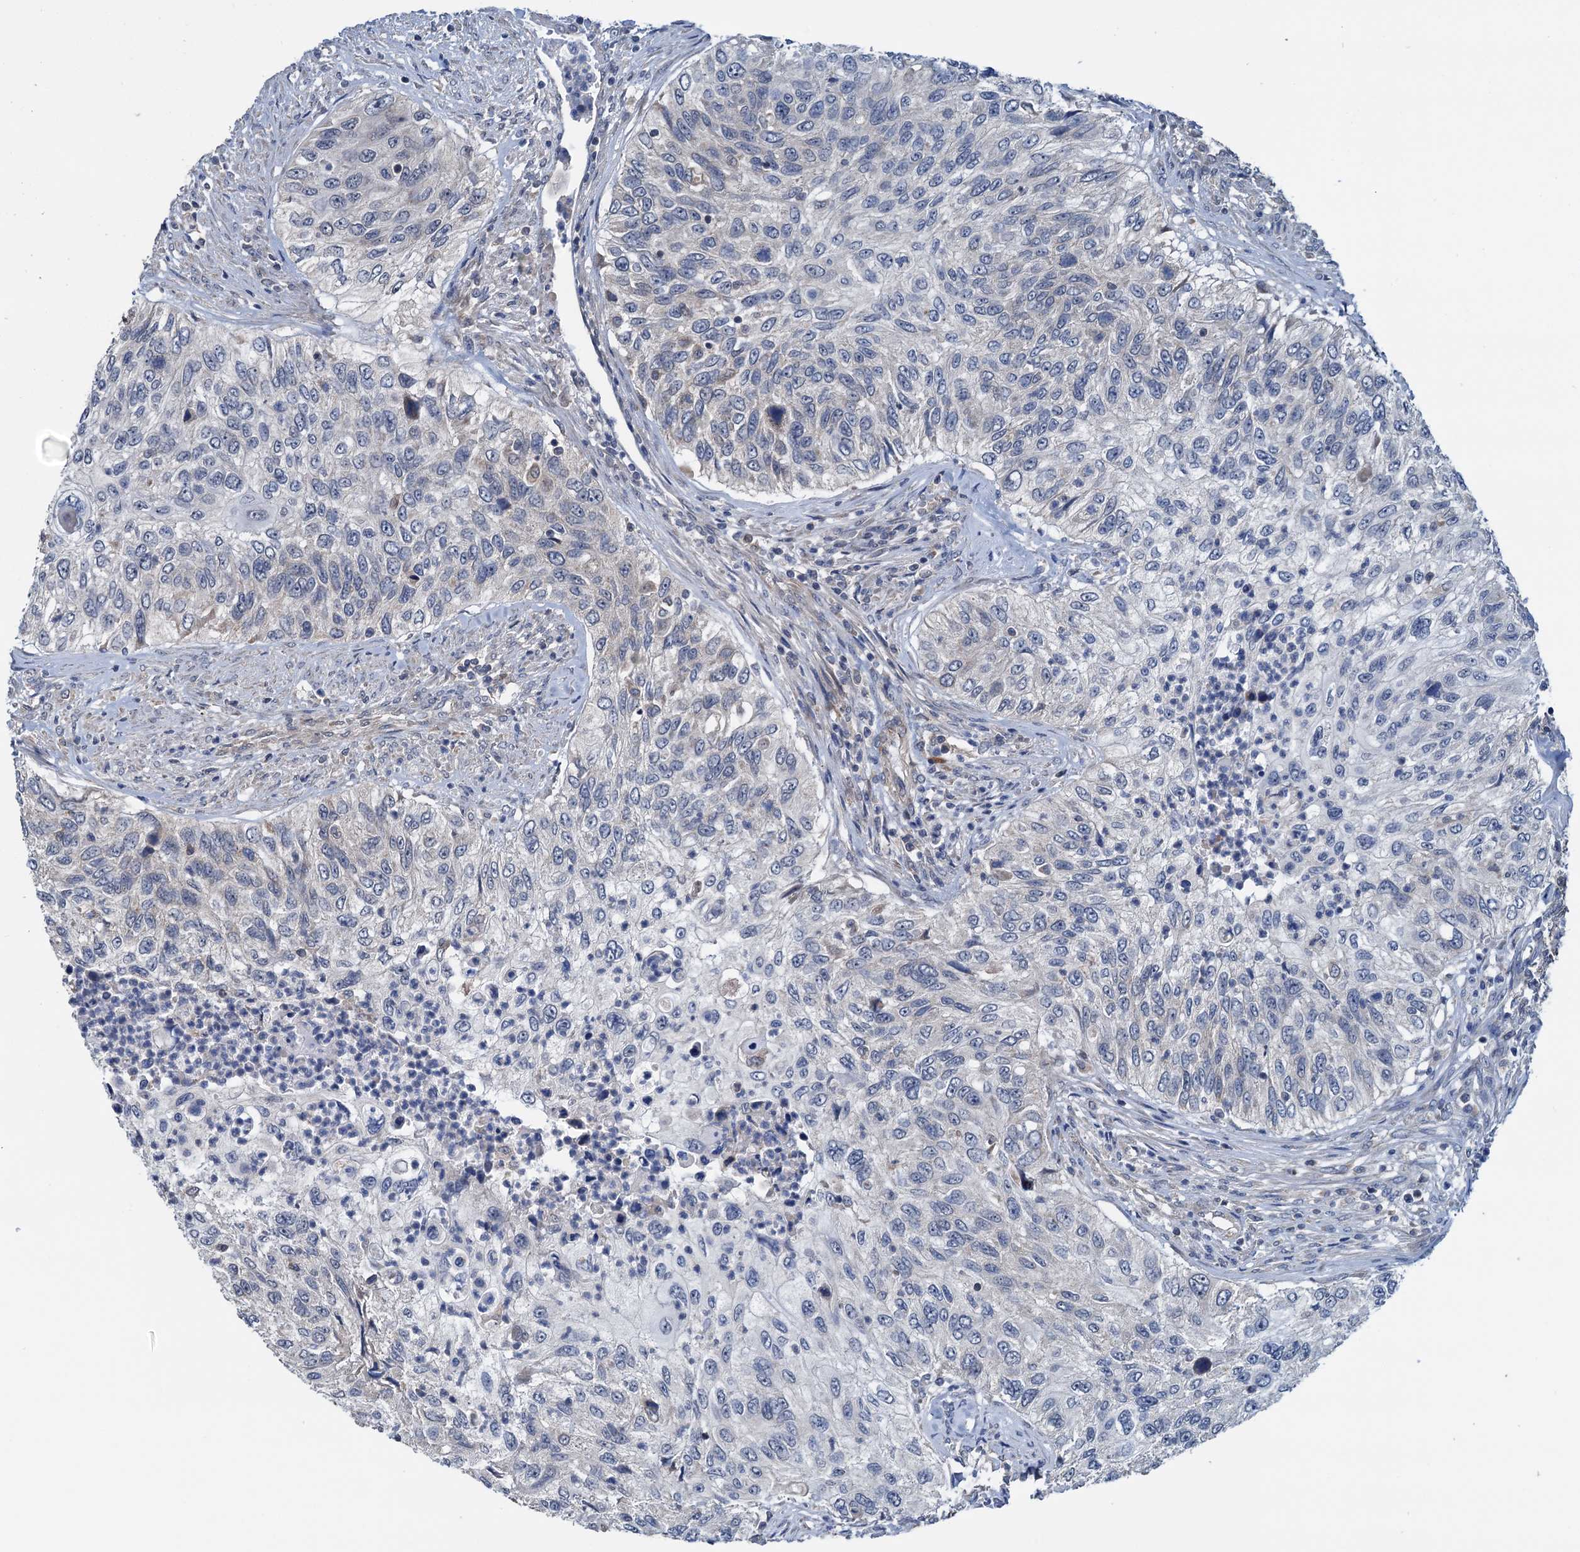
{"staining": {"intensity": "weak", "quantity": "<25%", "location": "cytoplasmic/membranous"}, "tissue": "urothelial cancer", "cell_type": "Tumor cells", "image_type": "cancer", "snomed": [{"axis": "morphology", "description": "Urothelial carcinoma, High grade"}, {"axis": "topography", "description": "Urinary bladder"}], "caption": "Immunohistochemical staining of human high-grade urothelial carcinoma demonstrates no significant positivity in tumor cells. (DAB (3,3'-diaminobenzidine) IHC visualized using brightfield microscopy, high magnification).", "gene": "ELAC1", "patient": {"sex": "female", "age": 60}}